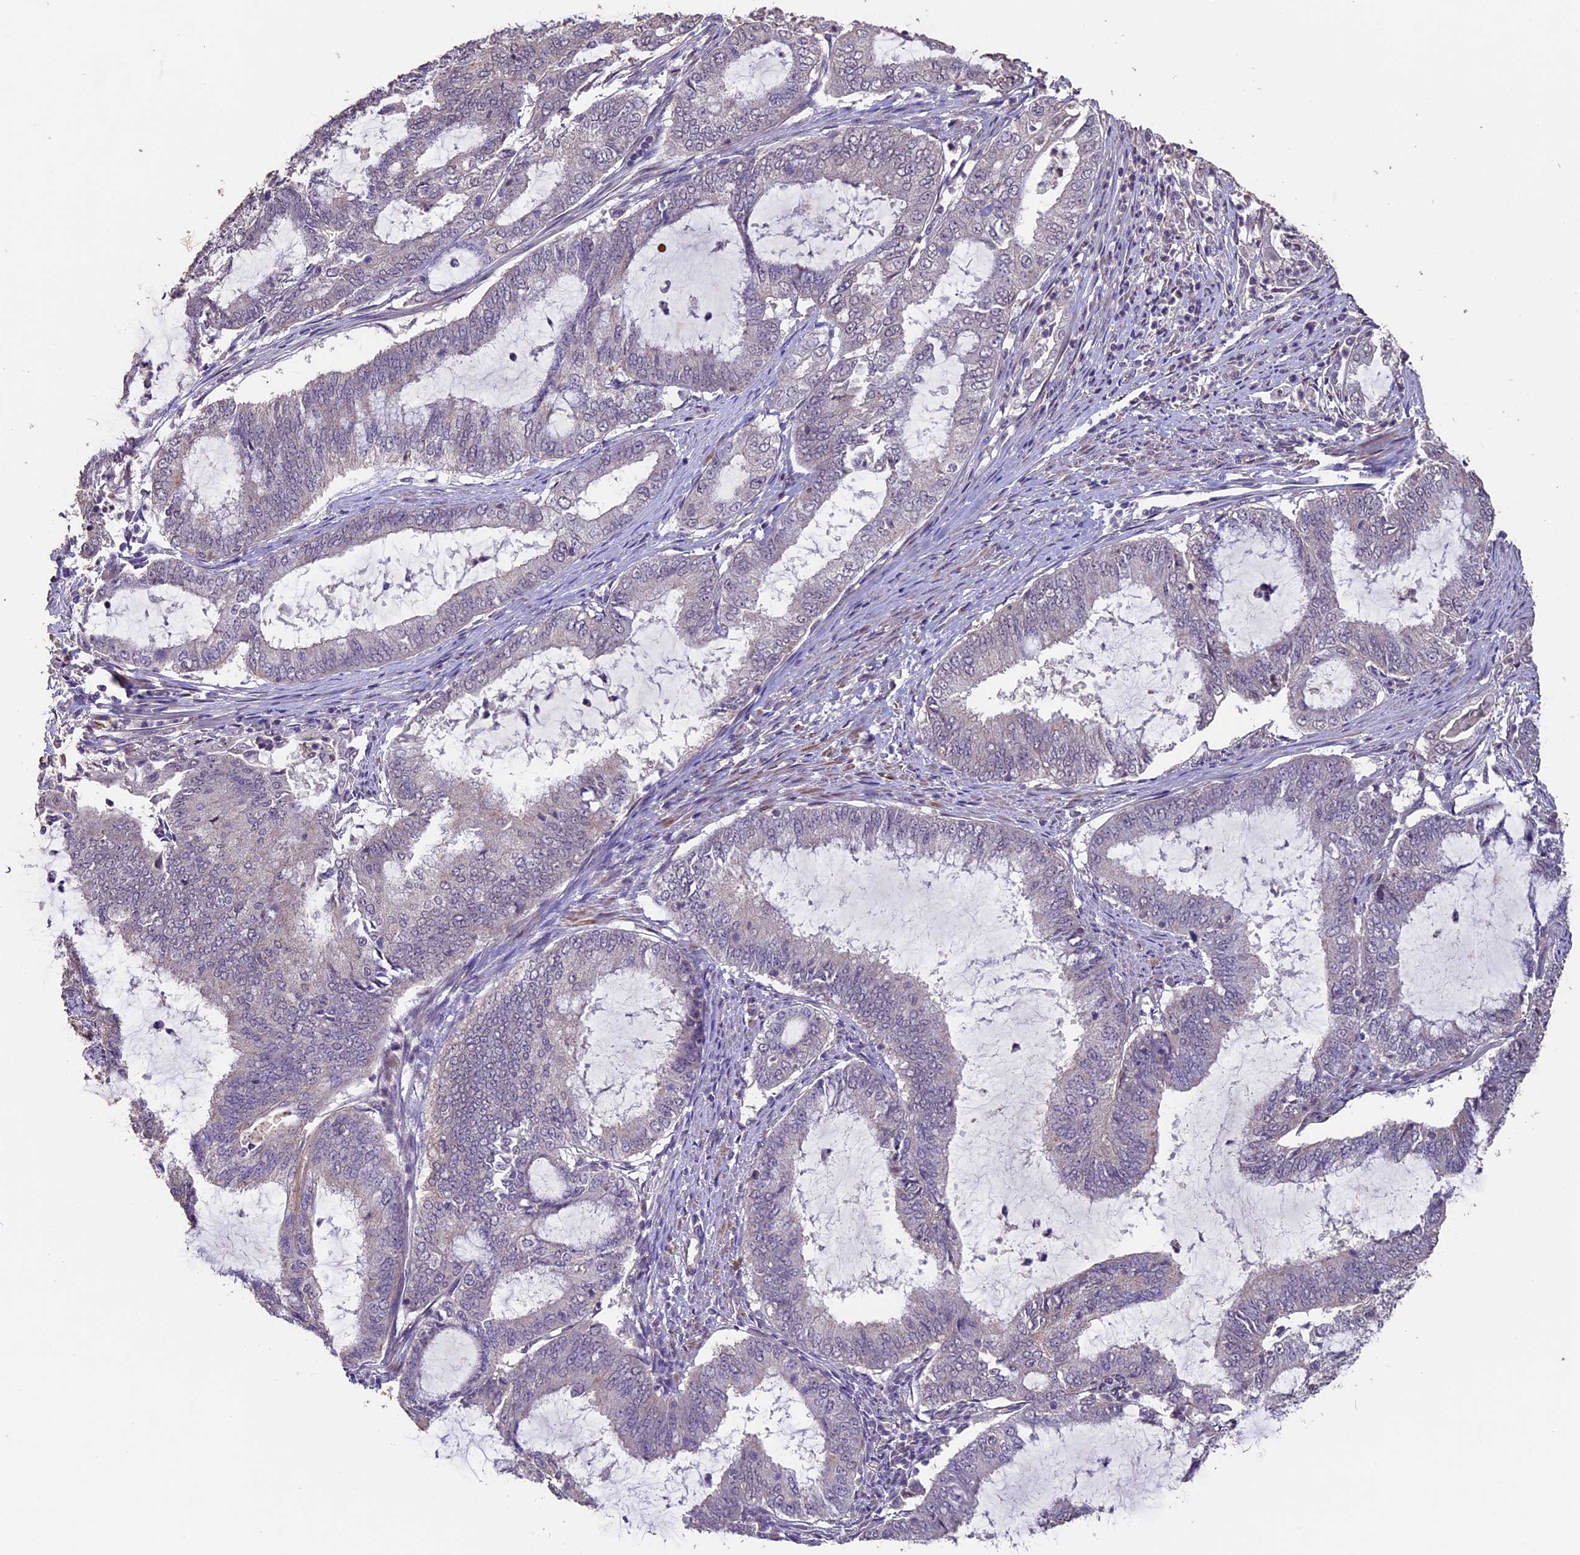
{"staining": {"intensity": "negative", "quantity": "none", "location": "none"}, "tissue": "endometrial cancer", "cell_type": "Tumor cells", "image_type": "cancer", "snomed": [{"axis": "morphology", "description": "Adenocarcinoma, NOS"}, {"axis": "topography", "description": "Endometrium"}], "caption": "Endometrial cancer (adenocarcinoma) was stained to show a protein in brown. There is no significant positivity in tumor cells.", "gene": "GNB5", "patient": {"sex": "female", "age": 51}}